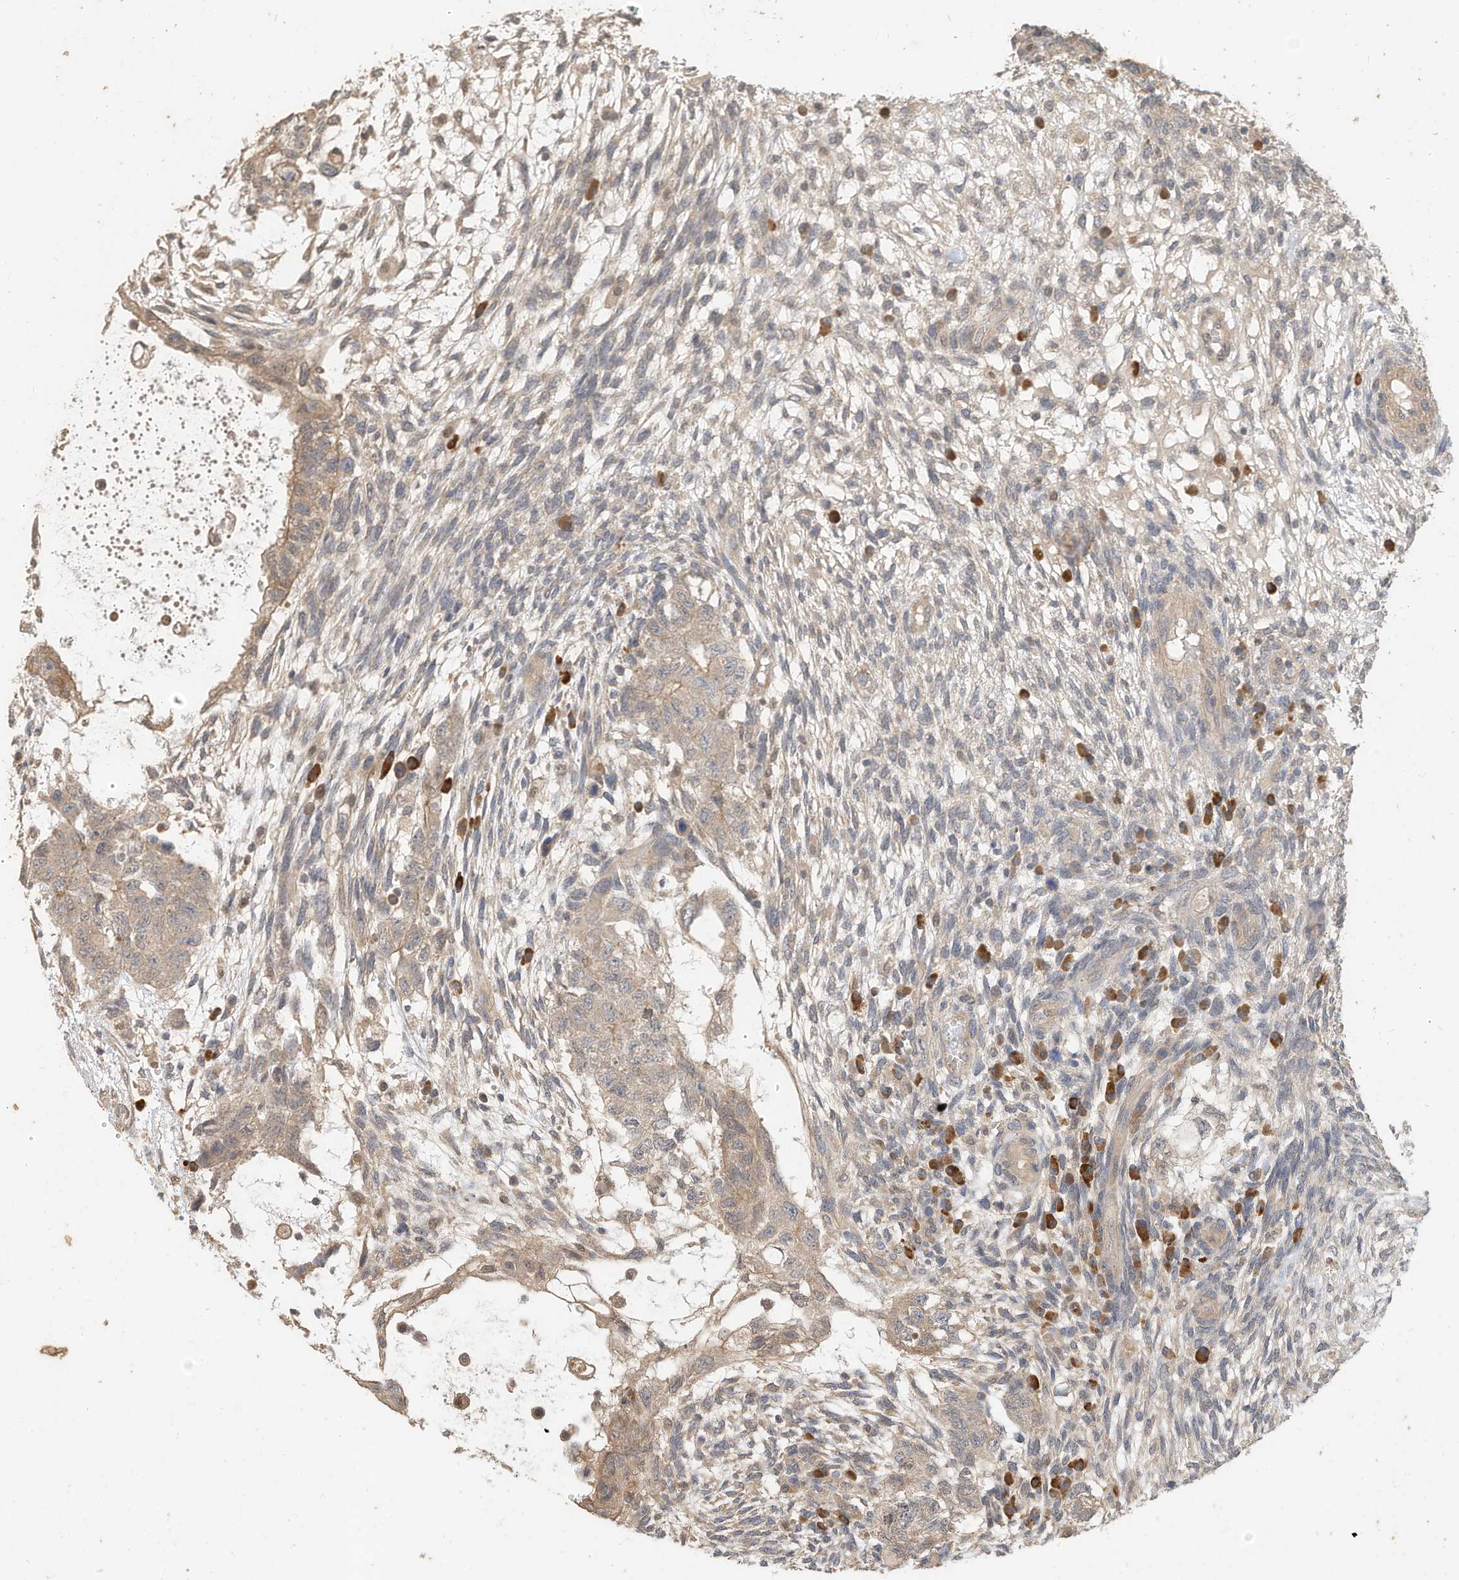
{"staining": {"intensity": "weak", "quantity": "25%-75%", "location": "cytoplasmic/membranous"}, "tissue": "testis cancer", "cell_type": "Tumor cells", "image_type": "cancer", "snomed": [{"axis": "morphology", "description": "Normal tissue, NOS"}, {"axis": "morphology", "description": "Carcinoma, Embryonal, NOS"}, {"axis": "topography", "description": "Testis"}], "caption": "IHC of human testis embryonal carcinoma shows low levels of weak cytoplasmic/membranous expression in approximately 25%-75% of tumor cells.", "gene": "OFD1", "patient": {"sex": "male", "age": 36}}